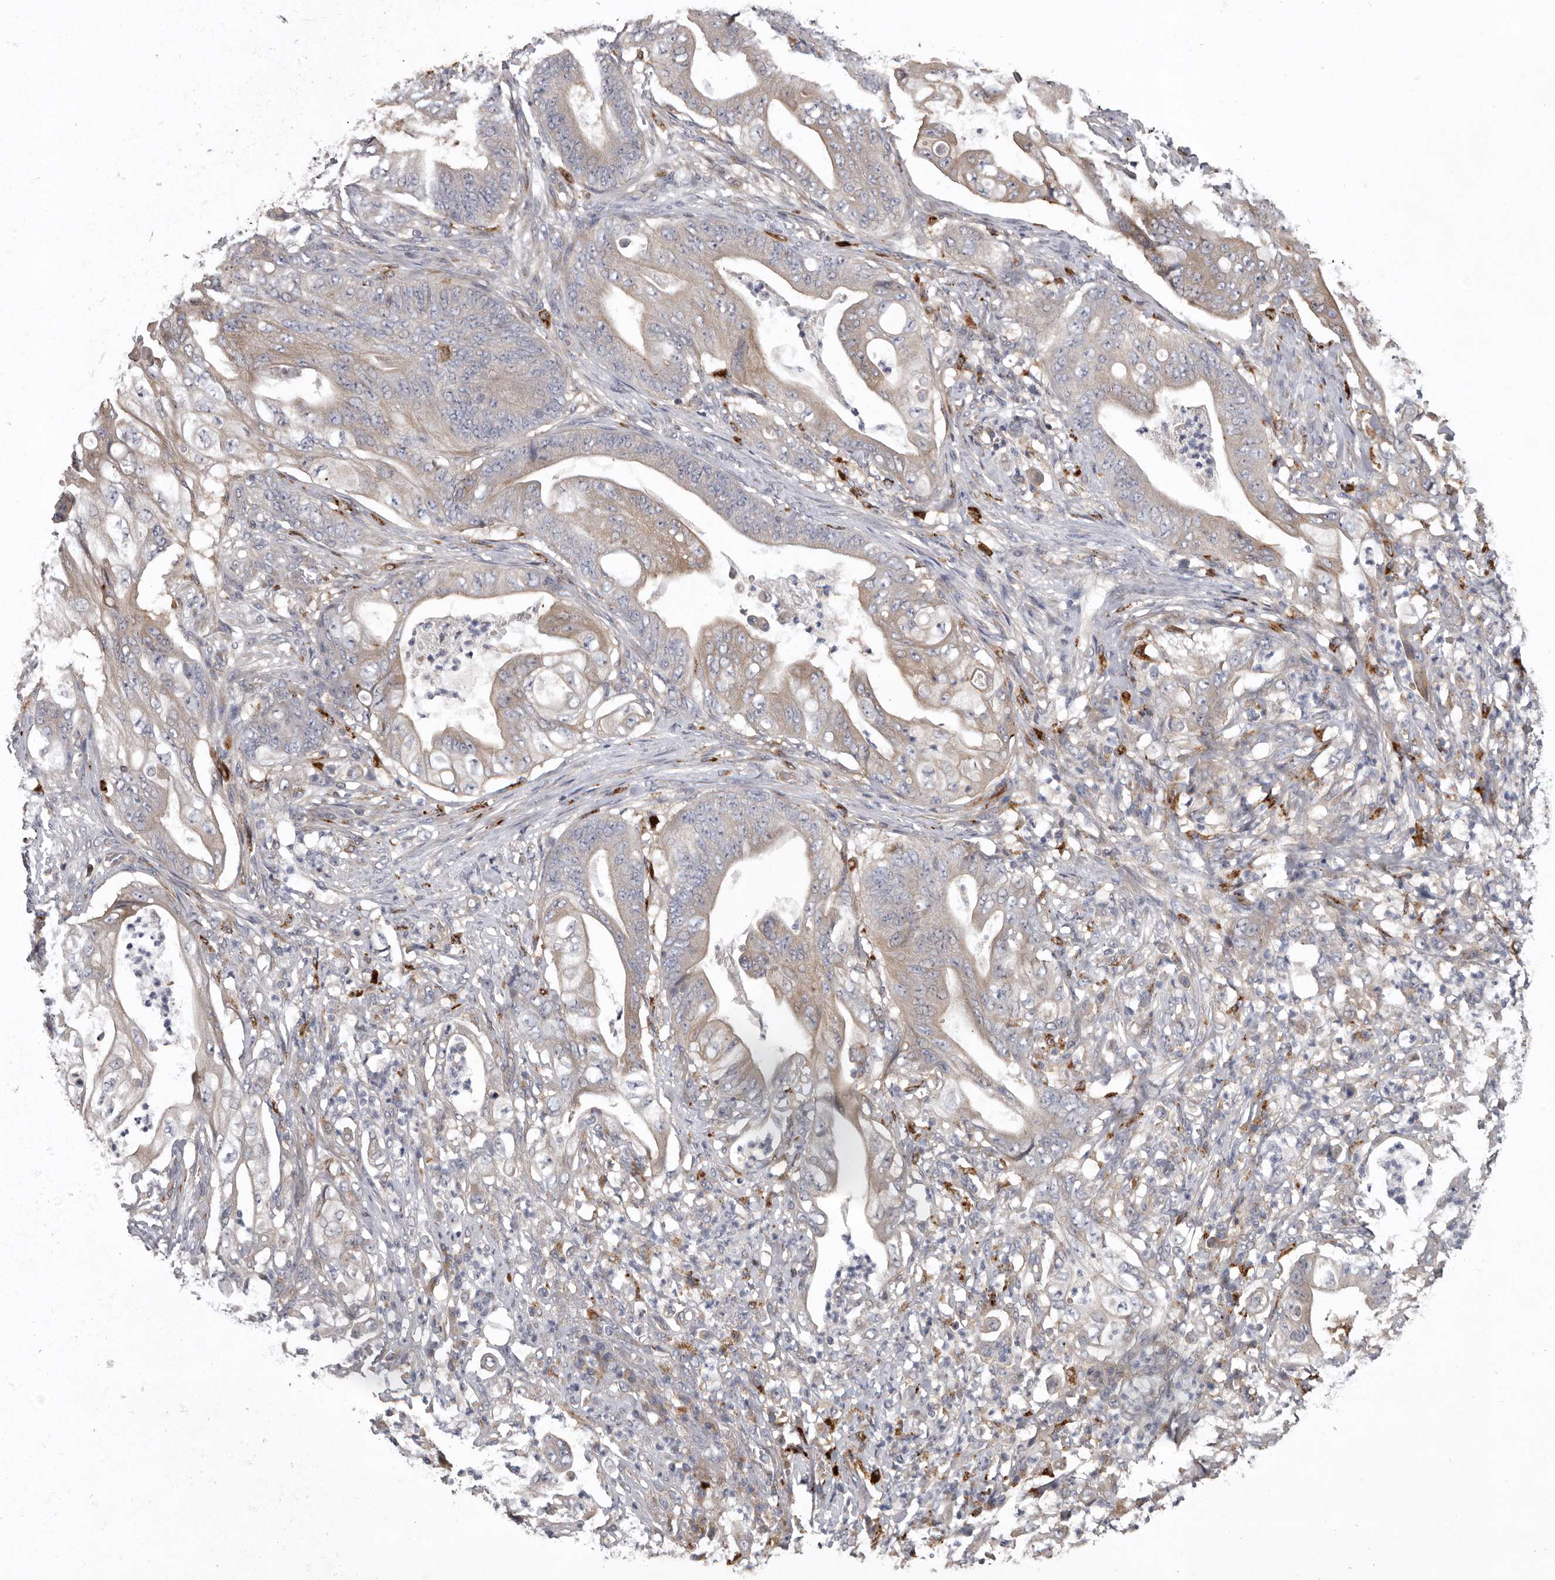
{"staining": {"intensity": "weak", "quantity": "25%-75%", "location": "cytoplasmic/membranous"}, "tissue": "stomach cancer", "cell_type": "Tumor cells", "image_type": "cancer", "snomed": [{"axis": "morphology", "description": "Adenocarcinoma, NOS"}, {"axis": "topography", "description": "Stomach"}], "caption": "Weak cytoplasmic/membranous protein positivity is present in approximately 25%-75% of tumor cells in stomach cancer (adenocarcinoma).", "gene": "WDR47", "patient": {"sex": "female", "age": 73}}